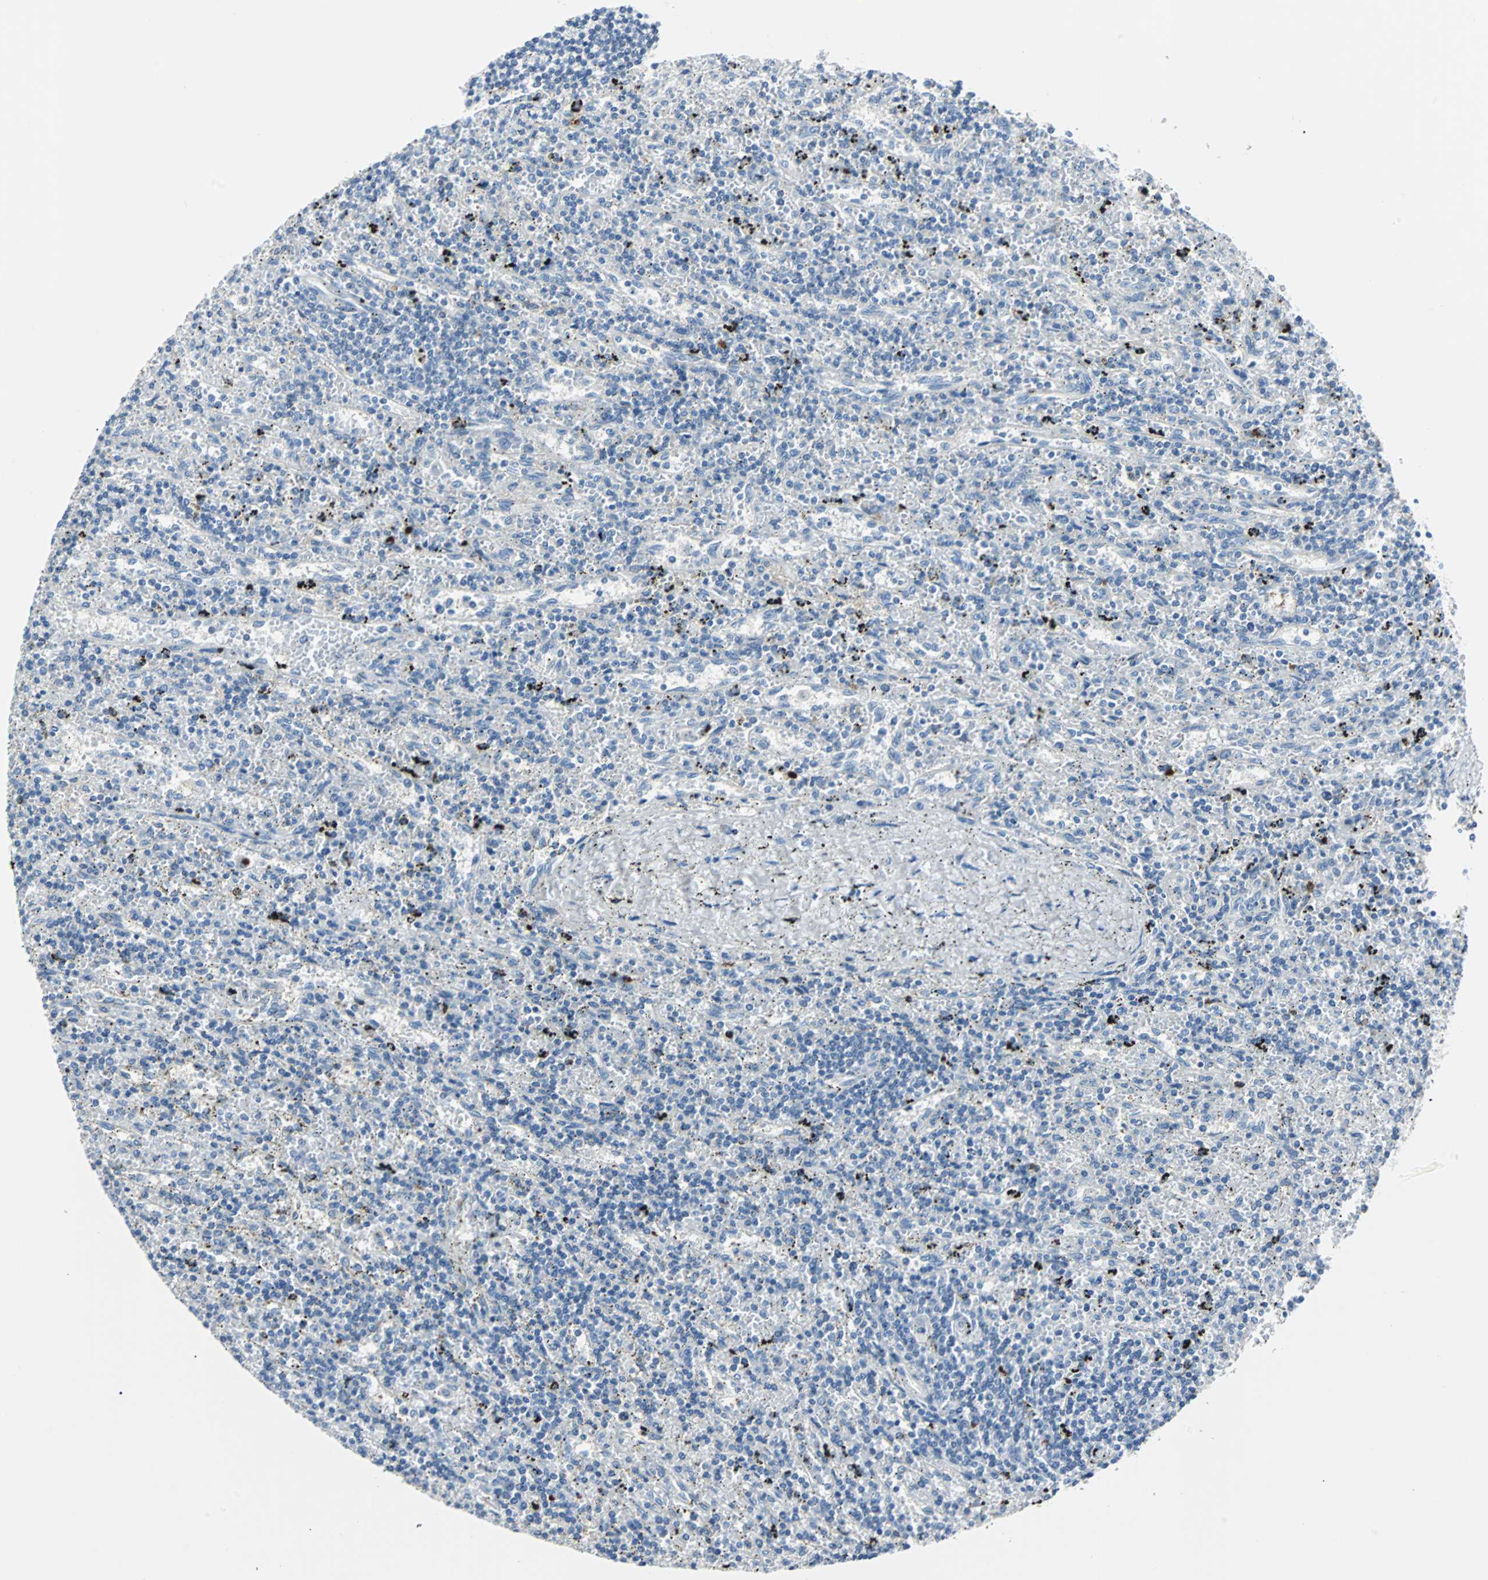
{"staining": {"intensity": "negative", "quantity": "none", "location": "none"}, "tissue": "lymphoma", "cell_type": "Tumor cells", "image_type": "cancer", "snomed": [{"axis": "morphology", "description": "Malignant lymphoma, non-Hodgkin's type, Low grade"}, {"axis": "topography", "description": "Spleen"}], "caption": "Tumor cells are negative for protein expression in human low-grade malignant lymphoma, non-Hodgkin's type. (Stains: DAB (3,3'-diaminobenzidine) IHC with hematoxylin counter stain, Microscopy: brightfield microscopy at high magnification).", "gene": "RASA1", "patient": {"sex": "male", "age": 76}}